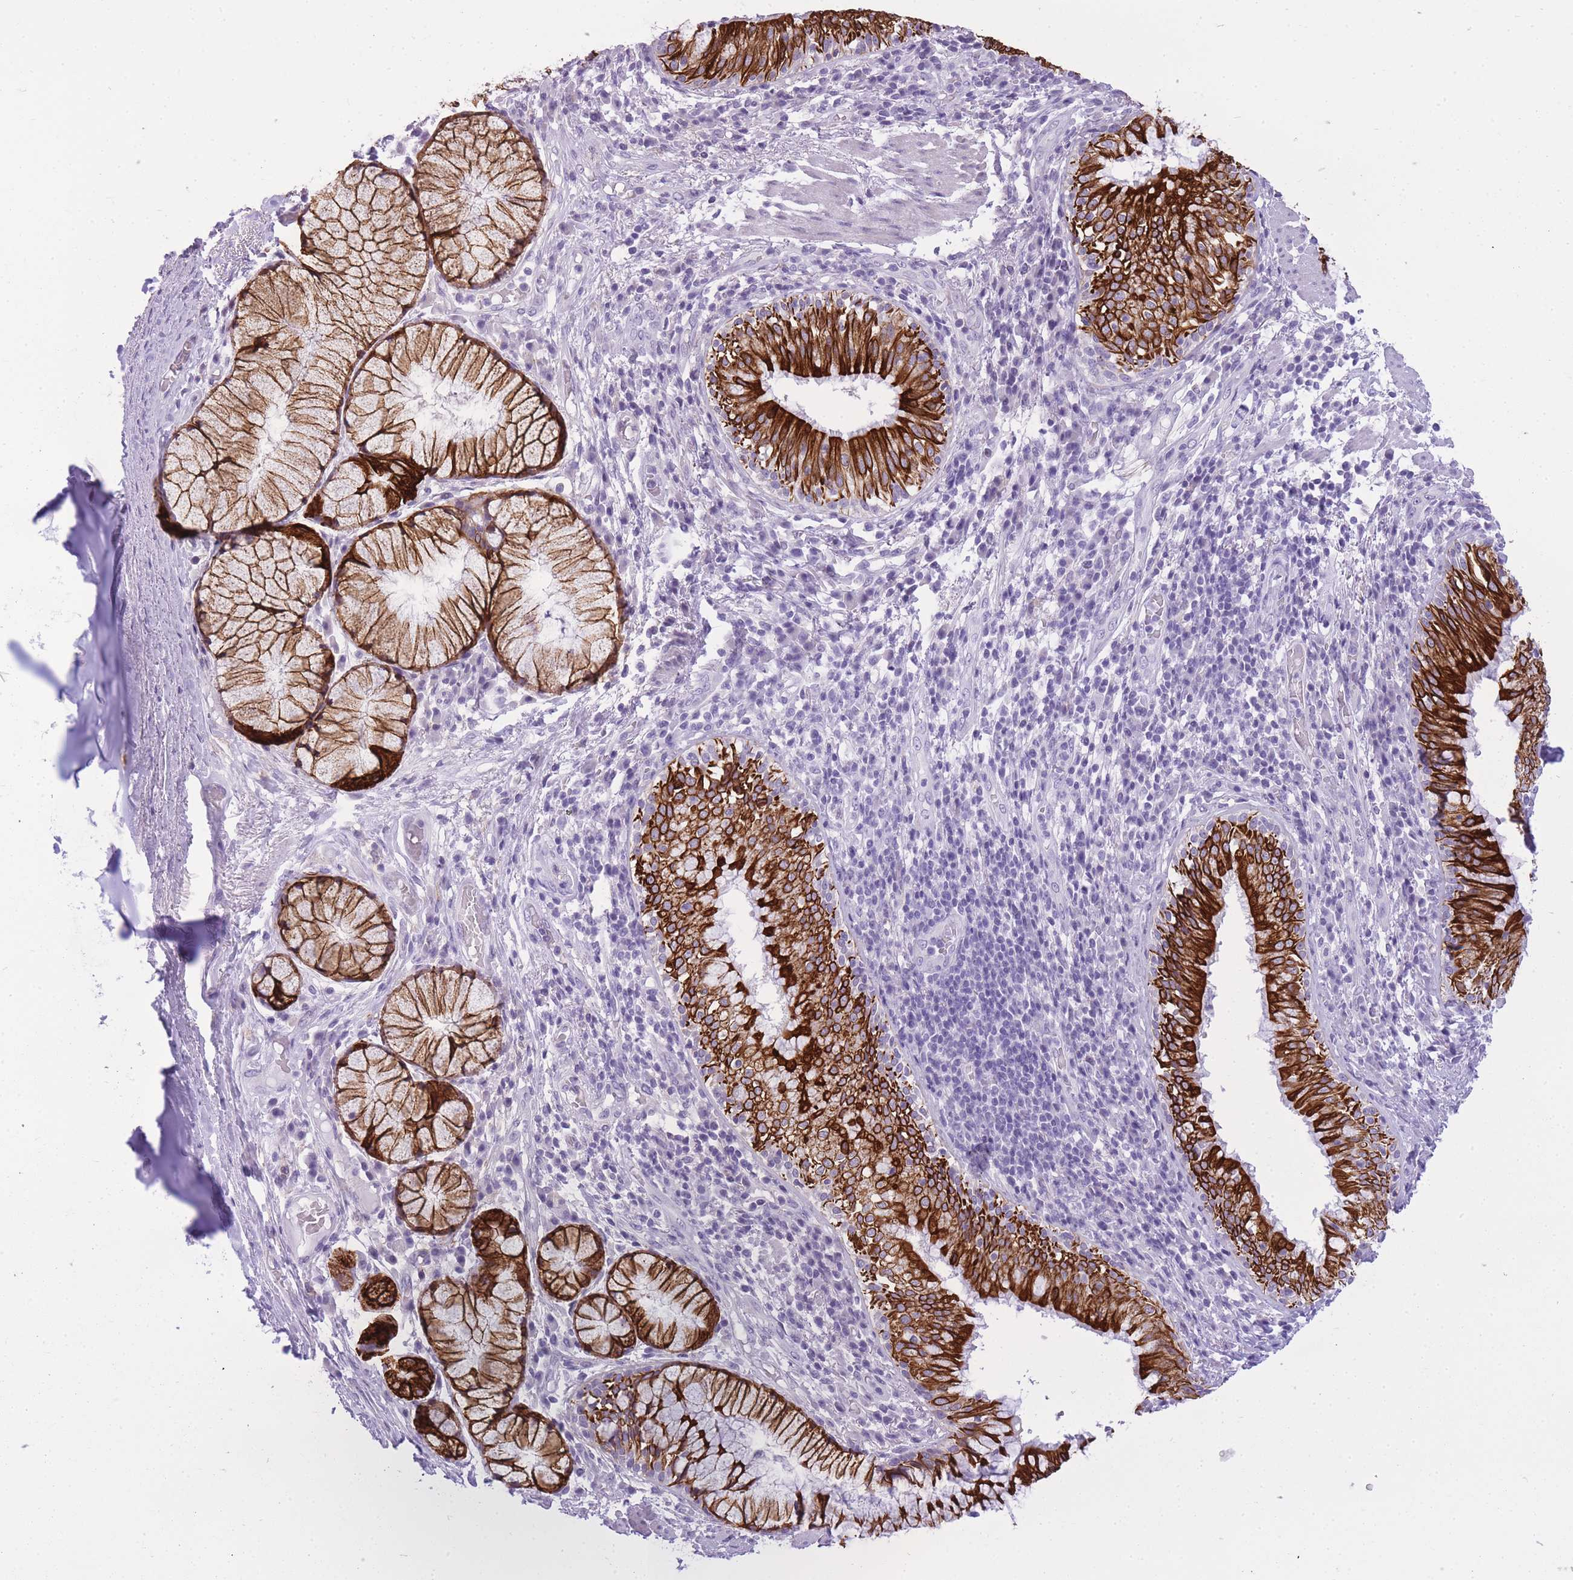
{"staining": {"intensity": "negative", "quantity": "none", "location": "none"}, "tissue": "adipose tissue", "cell_type": "Adipocytes", "image_type": "normal", "snomed": [{"axis": "morphology", "description": "Normal tissue, NOS"}, {"axis": "topography", "description": "Cartilage tissue"}, {"axis": "topography", "description": "Bronchus"}], "caption": "Immunohistochemistry of unremarkable human adipose tissue demonstrates no staining in adipocytes. (DAB immunohistochemistry visualized using brightfield microscopy, high magnification).", "gene": "RADX", "patient": {"sex": "male", "age": 56}}